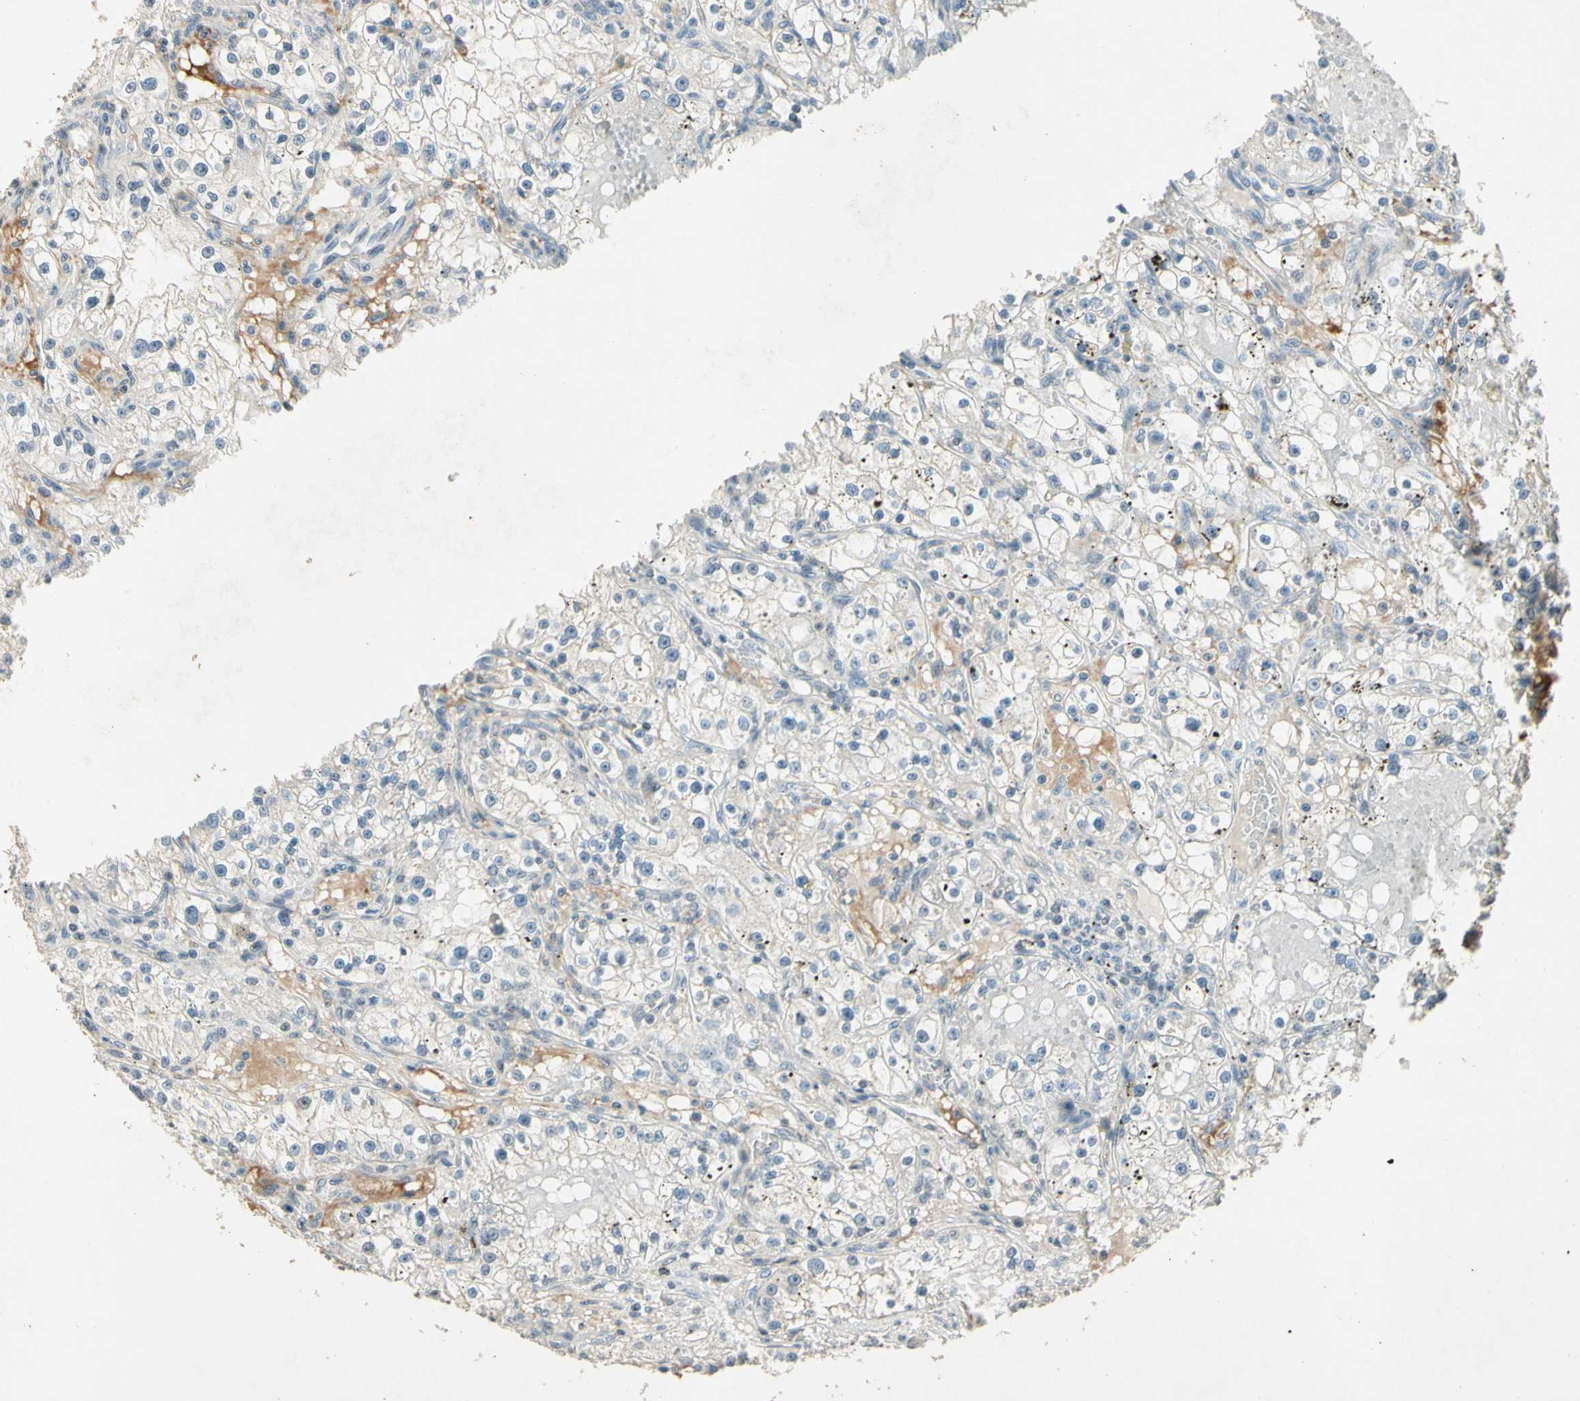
{"staining": {"intensity": "negative", "quantity": "none", "location": "none"}, "tissue": "renal cancer", "cell_type": "Tumor cells", "image_type": "cancer", "snomed": [{"axis": "morphology", "description": "Adenocarcinoma, NOS"}, {"axis": "topography", "description": "Kidney"}], "caption": "Tumor cells are negative for protein expression in human renal cancer.", "gene": "ZBTB4", "patient": {"sex": "male", "age": 56}}